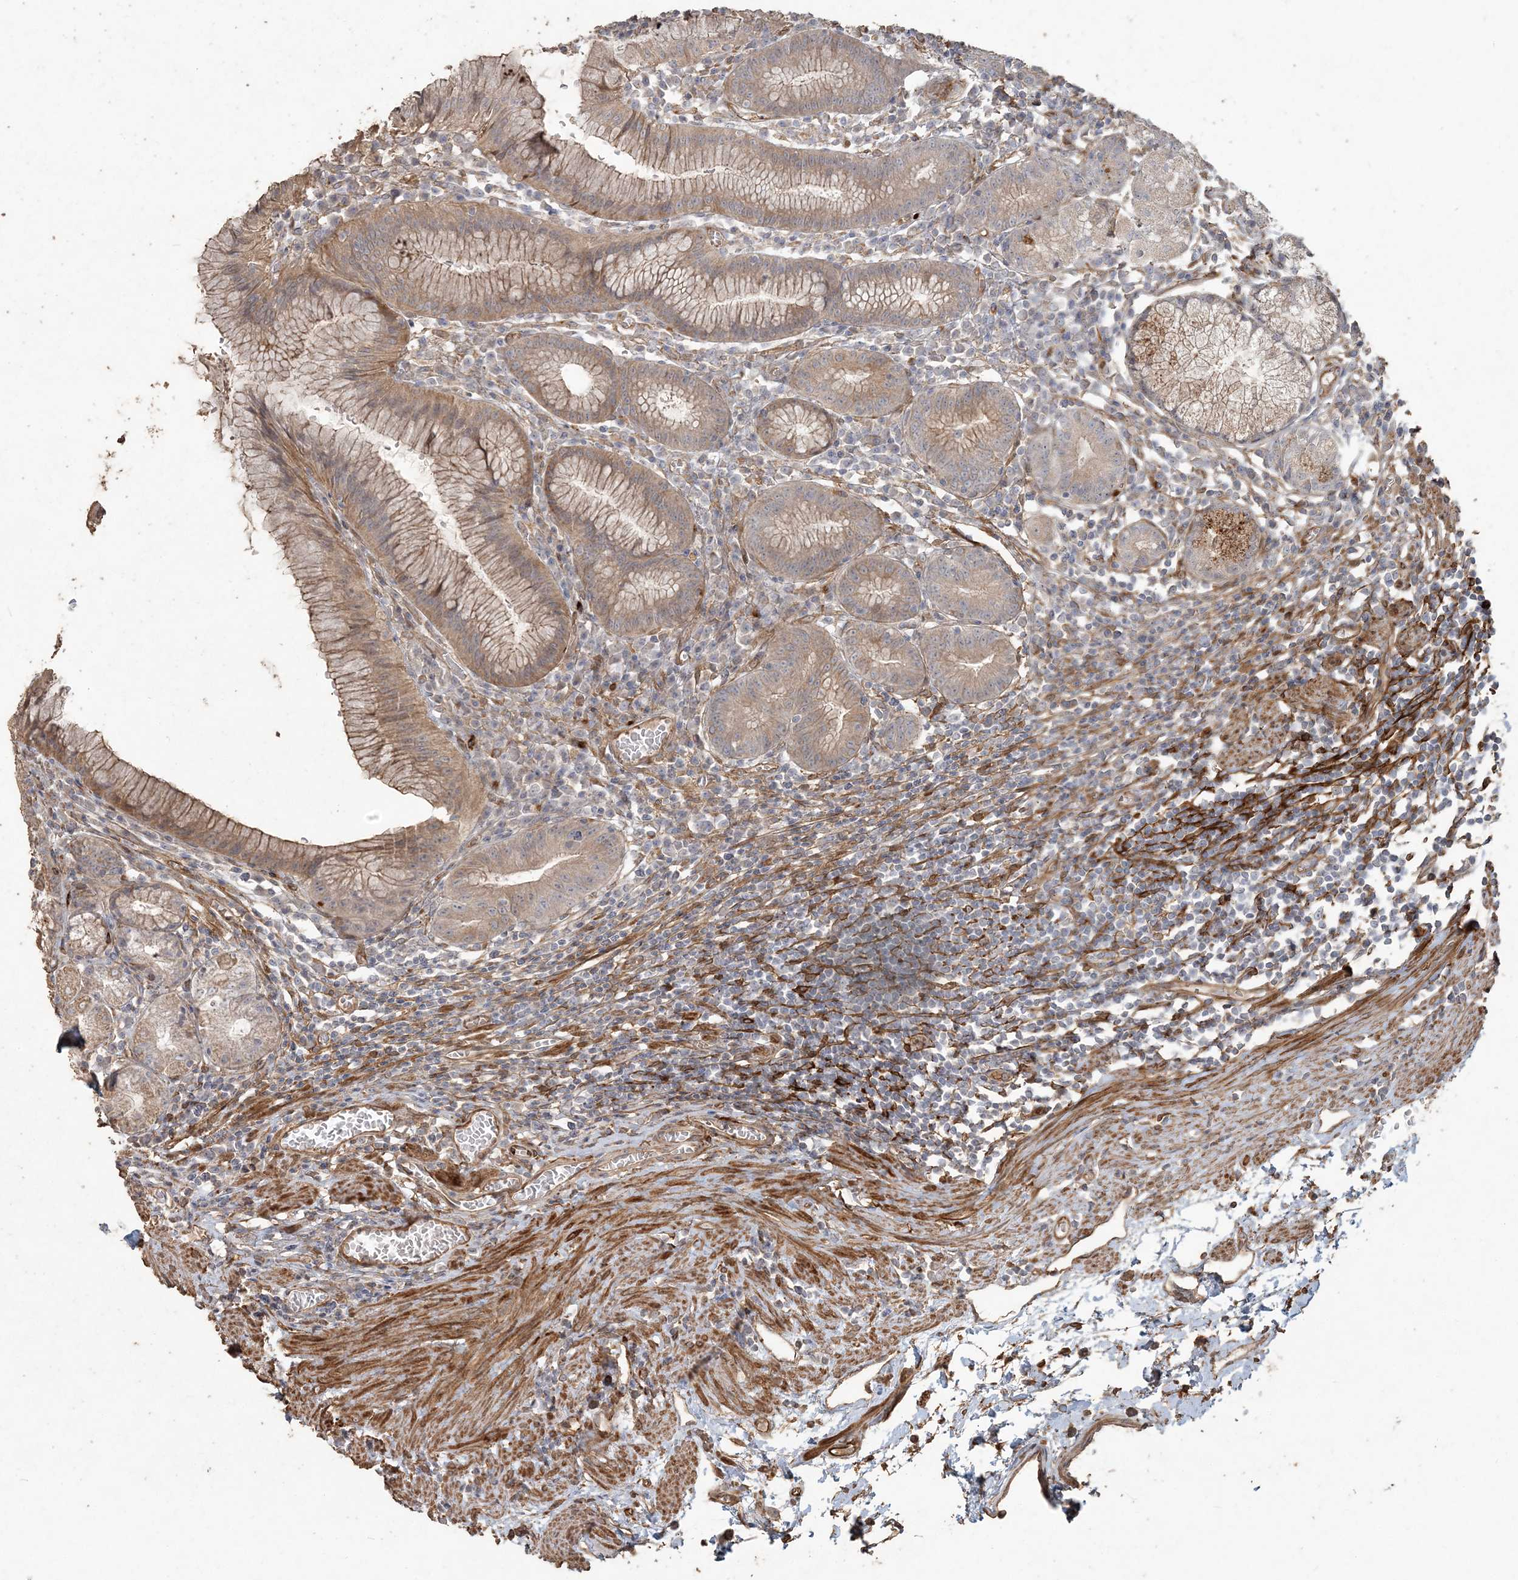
{"staining": {"intensity": "moderate", "quantity": "25%-75%", "location": "cytoplasmic/membranous"}, "tissue": "stomach", "cell_type": "Glandular cells", "image_type": "normal", "snomed": [{"axis": "morphology", "description": "Normal tissue, NOS"}, {"axis": "topography", "description": "Stomach"}], "caption": "A brown stain shows moderate cytoplasmic/membranous positivity of a protein in glandular cells of normal stomach.", "gene": "RNF145", "patient": {"sex": "male", "age": 55}}